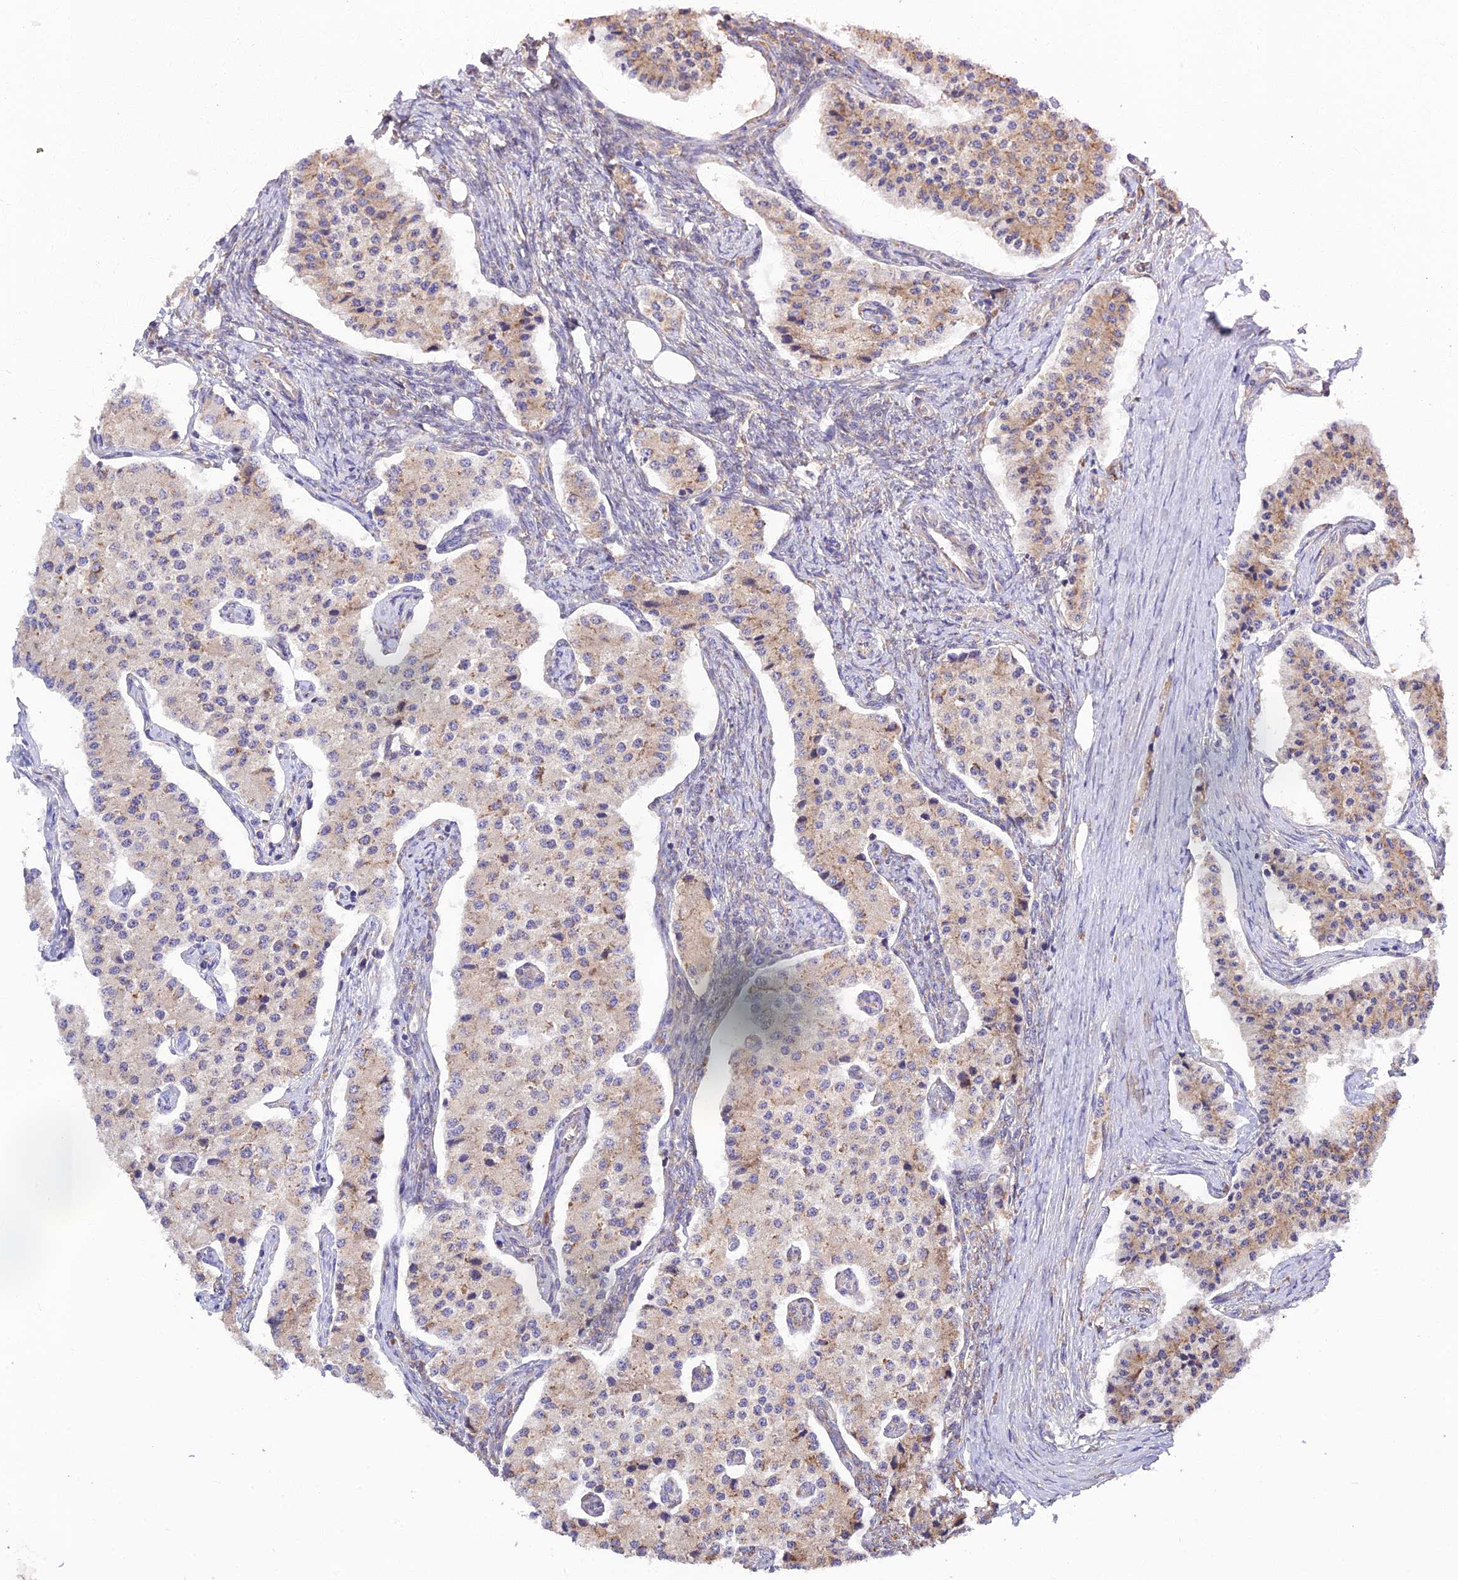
{"staining": {"intensity": "weak", "quantity": "25%-75%", "location": "cytoplasmic/membranous"}, "tissue": "carcinoid", "cell_type": "Tumor cells", "image_type": "cancer", "snomed": [{"axis": "morphology", "description": "Carcinoid, malignant, NOS"}, {"axis": "topography", "description": "Colon"}], "caption": "This histopathology image exhibits carcinoid (malignant) stained with immunohistochemistry to label a protein in brown. The cytoplasmic/membranous of tumor cells show weak positivity for the protein. Nuclei are counter-stained blue.", "gene": "RPL5", "patient": {"sex": "female", "age": 52}}